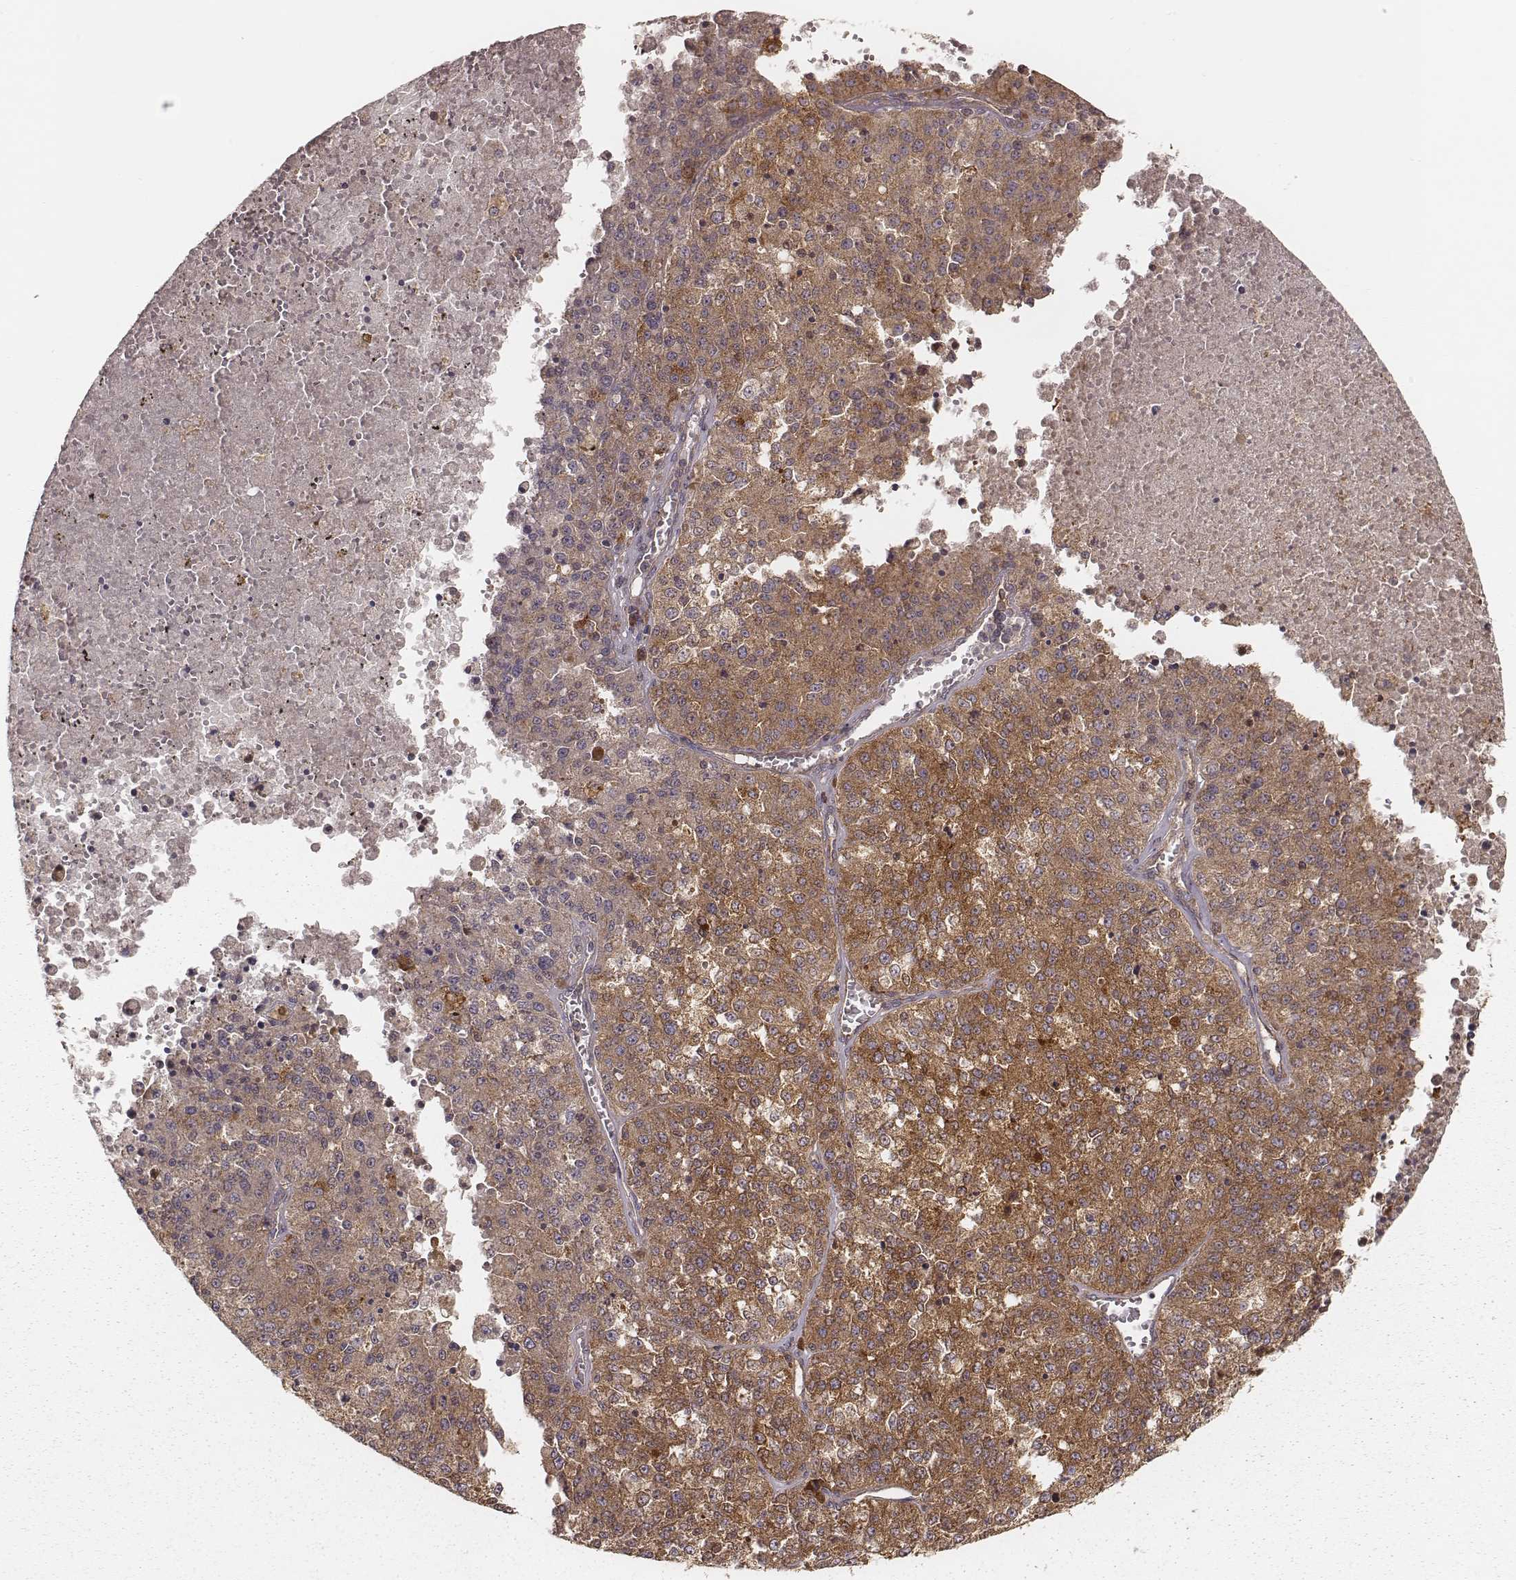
{"staining": {"intensity": "moderate", "quantity": ">75%", "location": "cytoplasmic/membranous"}, "tissue": "melanoma", "cell_type": "Tumor cells", "image_type": "cancer", "snomed": [{"axis": "morphology", "description": "Malignant melanoma, Metastatic site"}, {"axis": "topography", "description": "Lymph node"}], "caption": "This is a micrograph of immunohistochemistry (IHC) staining of malignant melanoma (metastatic site), which shows moderate expression in the cytoplasmic/membranous of tumor cells.", "gene": "CARS1", "patient": {"sex": "female", "age": 64}}